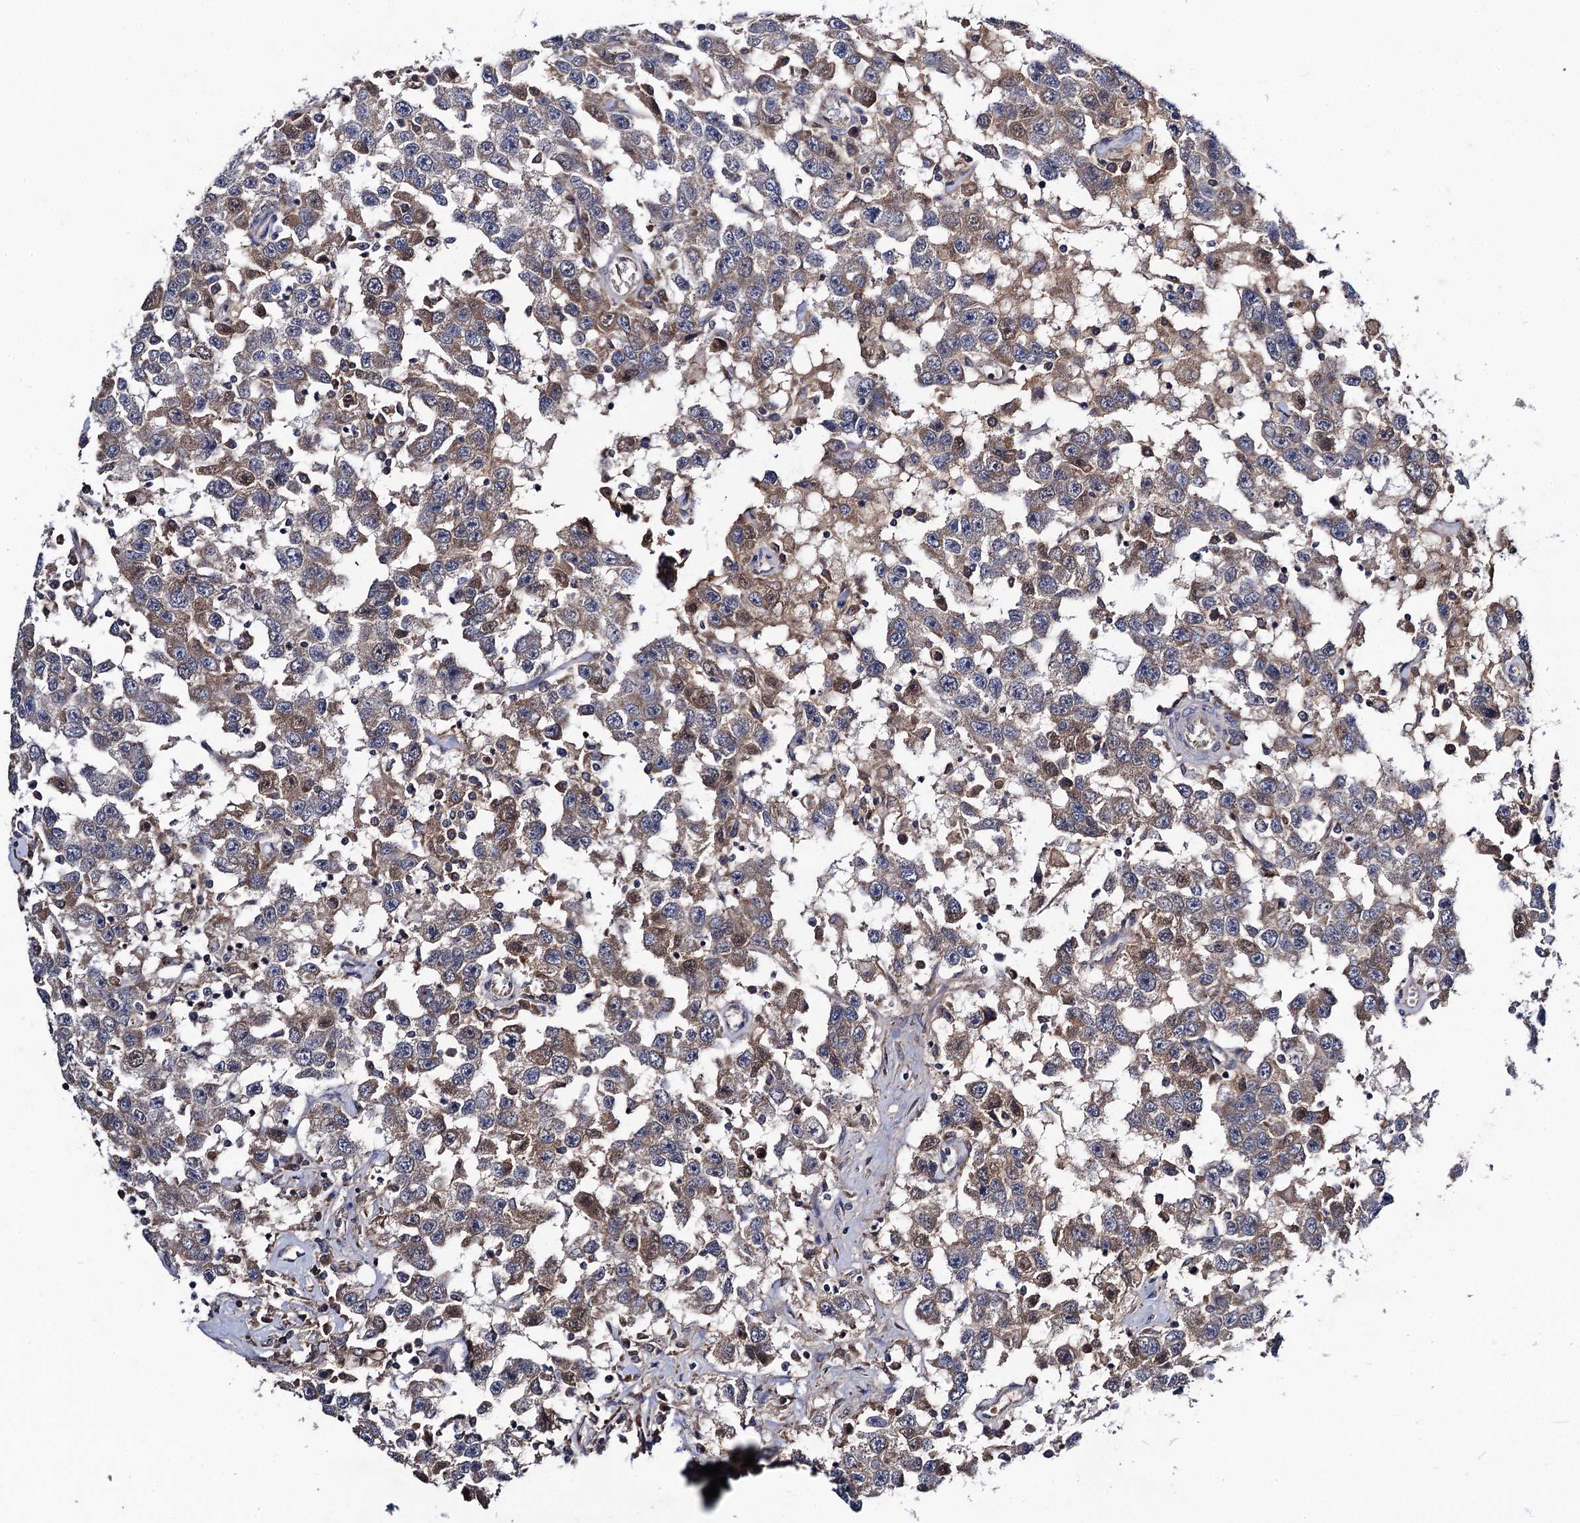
{"staining": {"intensity": "moderate", "quantity": "<25%", "location": "cytoplasmic/membranous,nuclear"}, "tissue": "testis cancer", "cell_type": "Tumor cells", "image_type": "cancer", "snomed": [{"axis": "morphology", "description": "Seminoma, NOS"}, {"axis": "topography", "description": "Testis"}], "caption": "Protein expression analysis of testis seminoma exhibits moderate cytoplasmic/membranous and nuclear positivity in about <25% of tumor cells.", "gene": "VPS37D", "patient": {"sex": "male", "age": 41}}